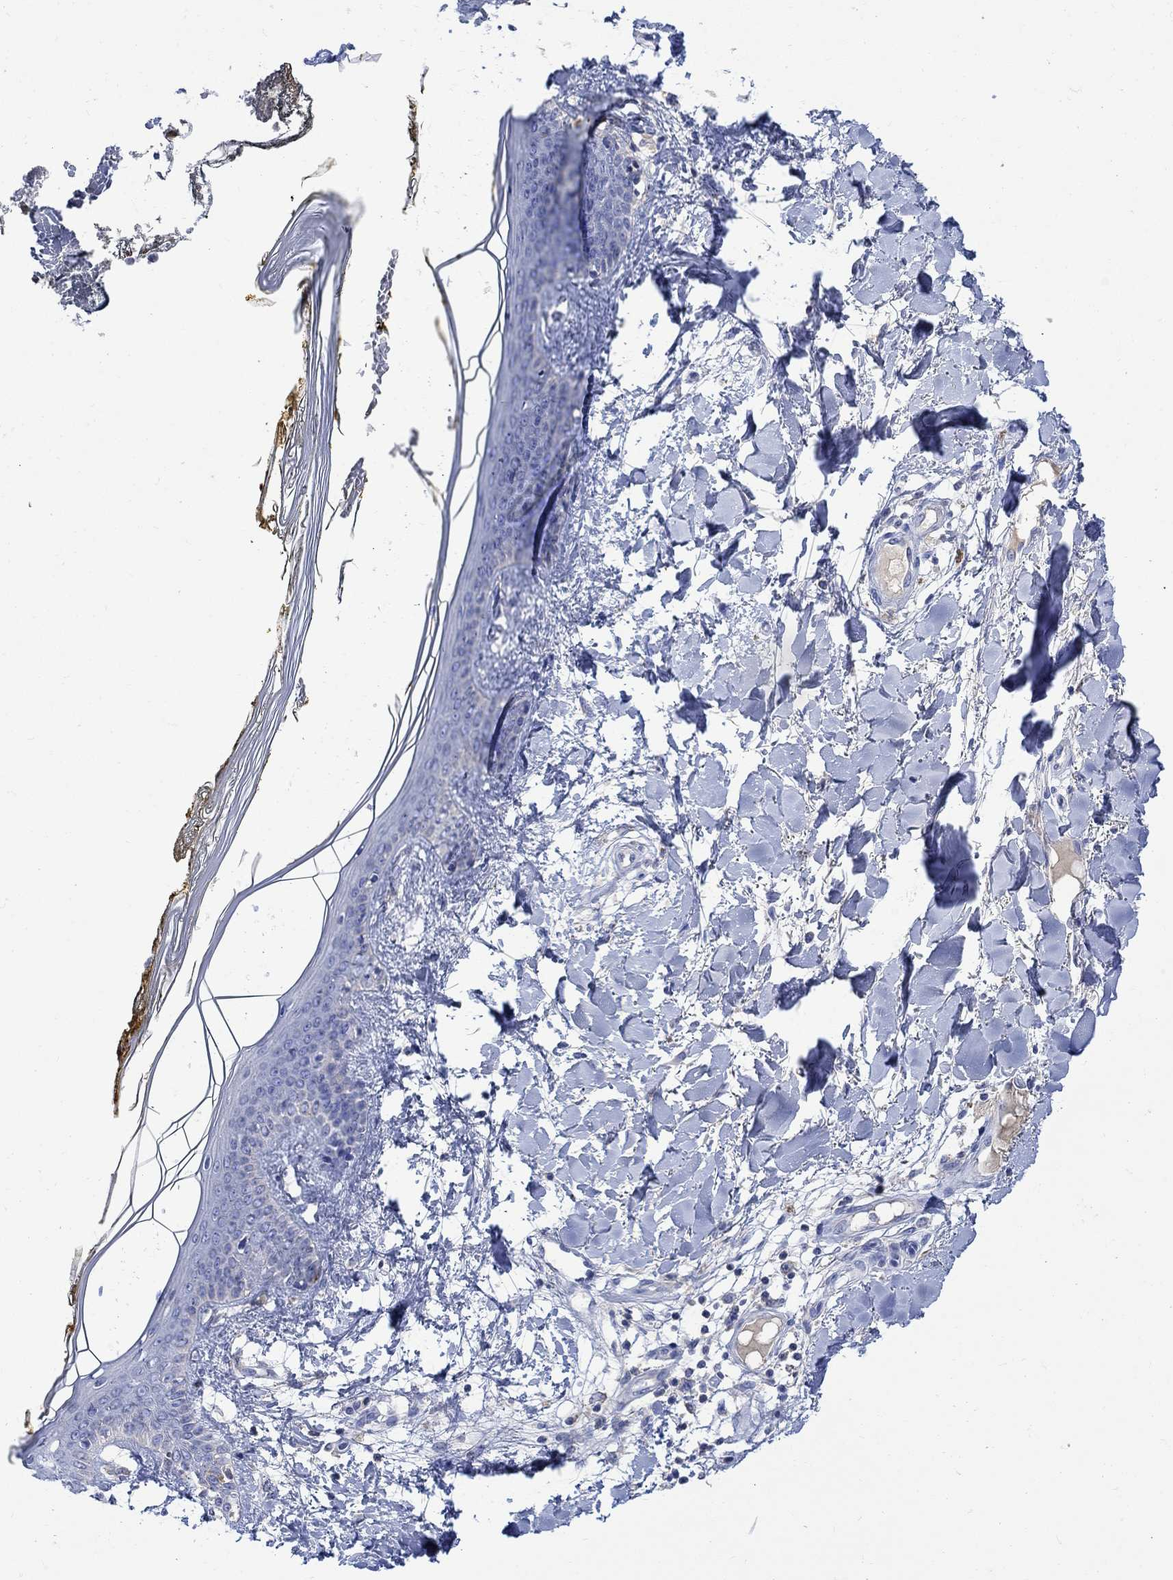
{"staining": {"intensity": "negative", "quantity": "none", "location": "none"}, "tissue": "skin", "cell_type": "Fibroblasts", "image_type": "normal", "snomed": [{"axis": "morphology", "description": "Normal tissue, NOS"}, {"axis": "topography", "description": "Skin"}], "caption": "This is a photomicrograph of immunohistochemistry staining of normal skin, which shows no staining in fibroblasts.", "gene": "GCM1", "patient": {"sex": "female", "age": 34}}